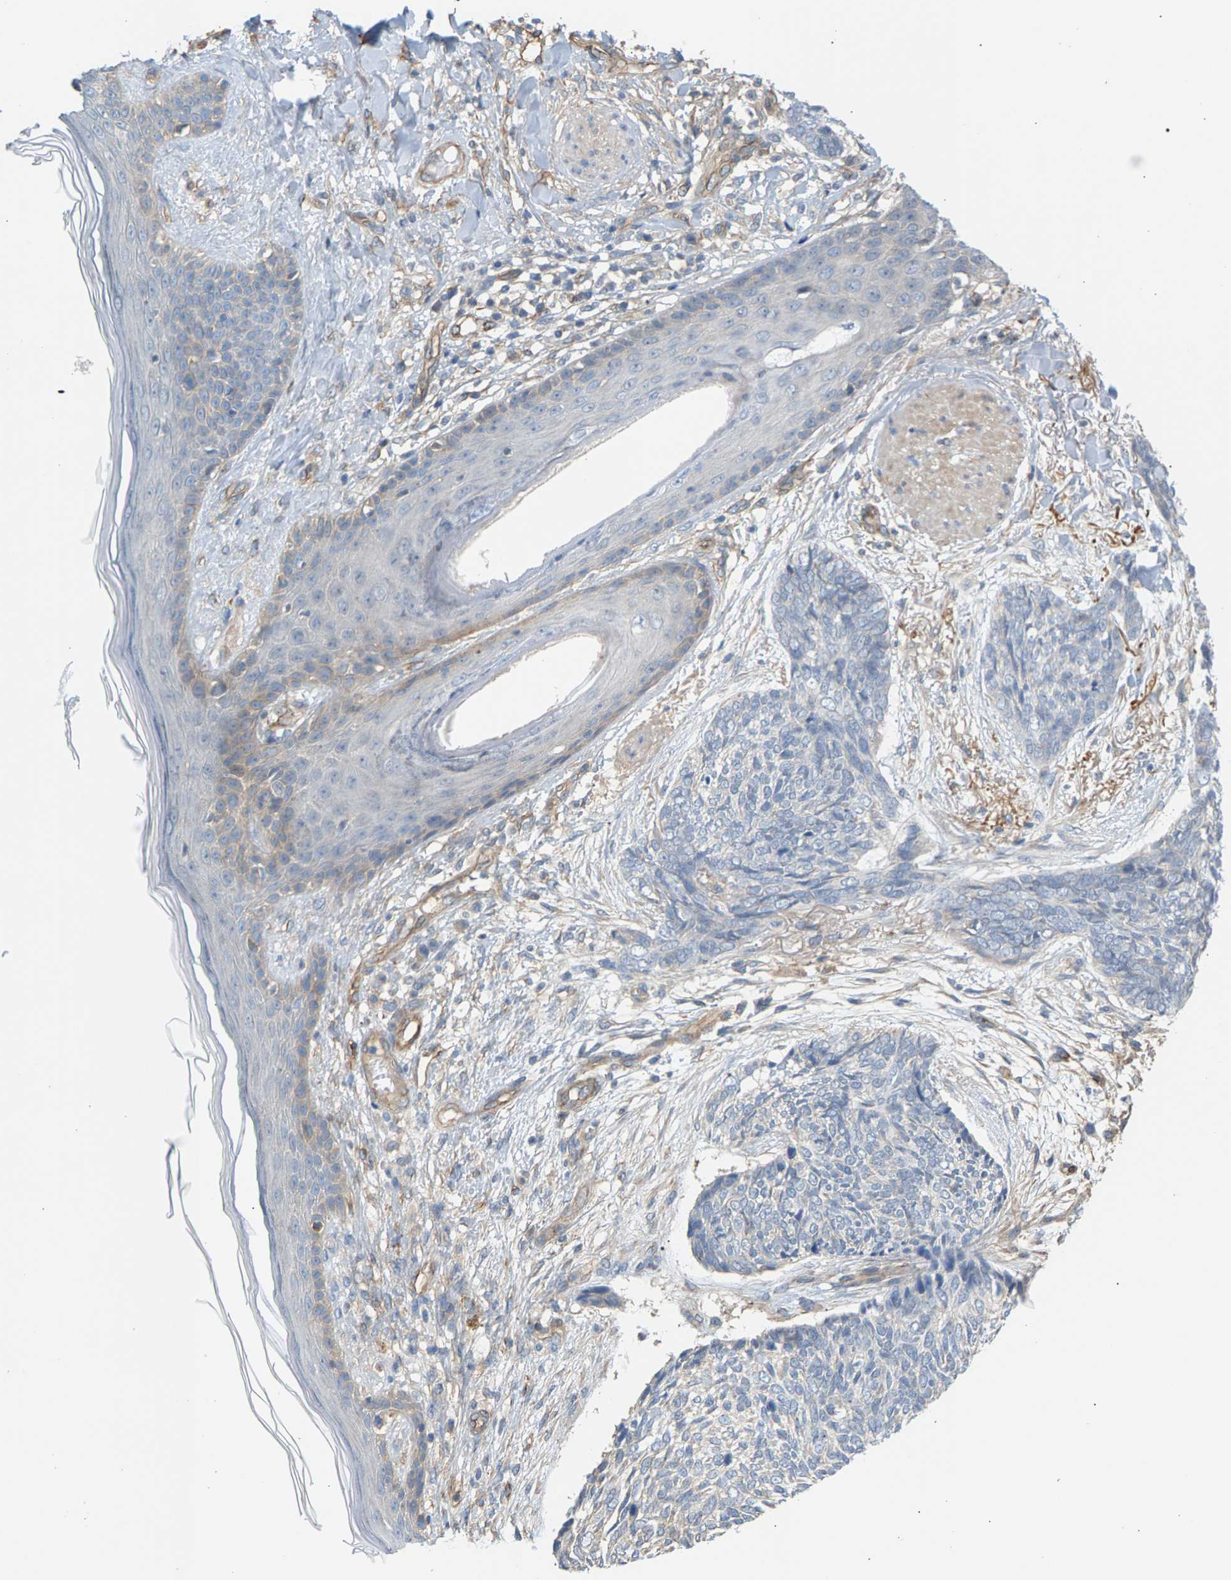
{"staining": {"intensity": "negative", "quantity": "none", "location": "none"}, "tissue": "skin cancer", "cell_type": "Tumor cells", "image_type": "cancer", "snomed": [{"axis": "morphology", "description": "Basal cell carcinoma"}, {"axis": "topography", "description": "Skin"}], "caption": "A micrograph of human skin basal cell carcinoma is negative for staining in tumor cells.", "gene": "KRTAP27-1", "patient": {"sex": "female", "age": 84}}